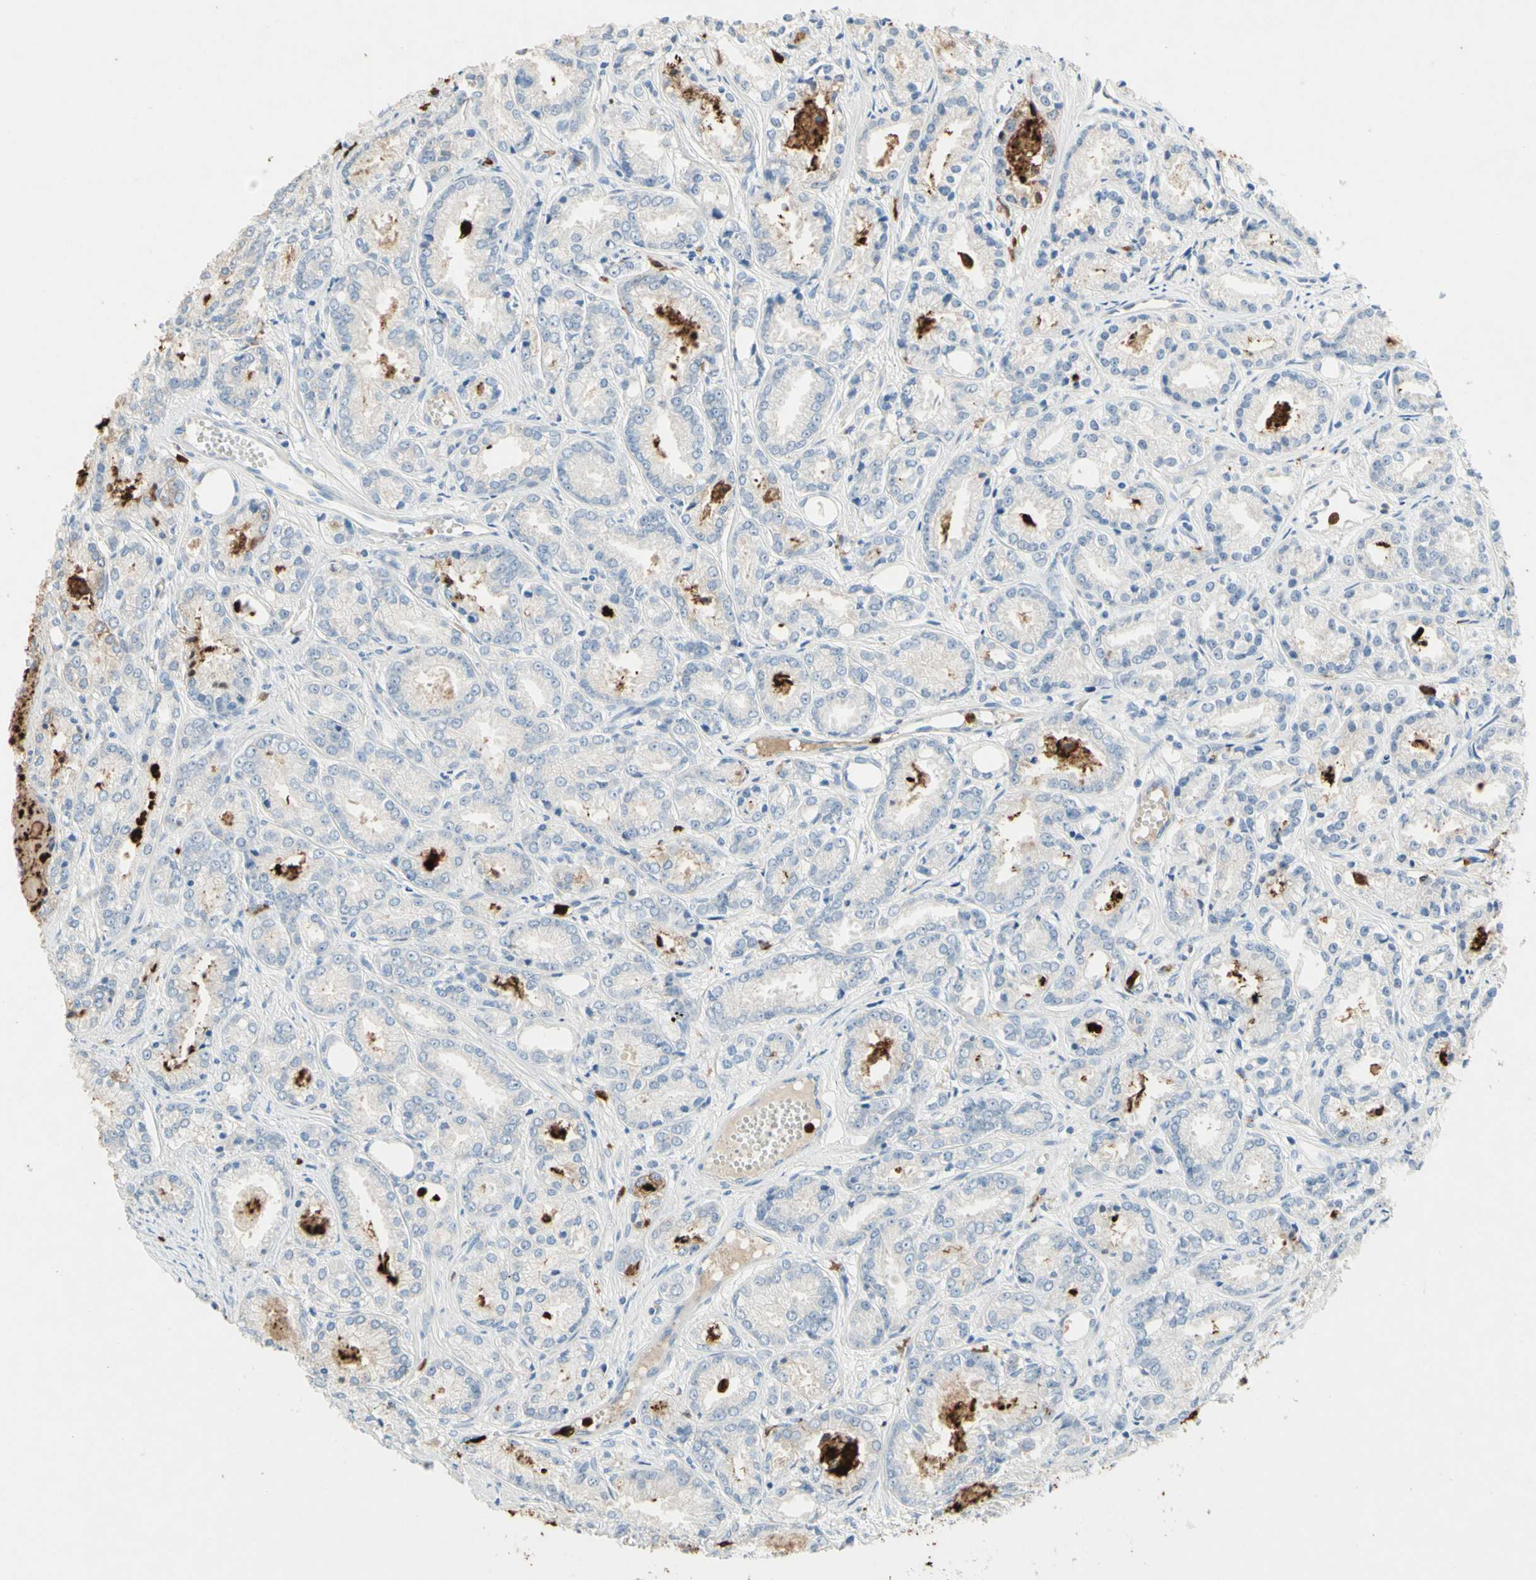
{"staining": {"intensity": "negative", "quantity": "none", "location": "none"}, "tissue": "prostate cancer", "cell_type": "Tumor cells", "image_type": "cancer", "snomed": [{"axis": "morphology", "description": "Adenocarcinoma, Low grade"}, {"axis": "topography", "description": "Prostate"}], "caption": "Human prostate cancer (low-grade adenocarcinoma) stained for a protein using immunohistochemistry (IHC) shows no staining in tumor cells.", "gene": "NFKBIZ", "patient": {"sex": "male", "age": 72}}